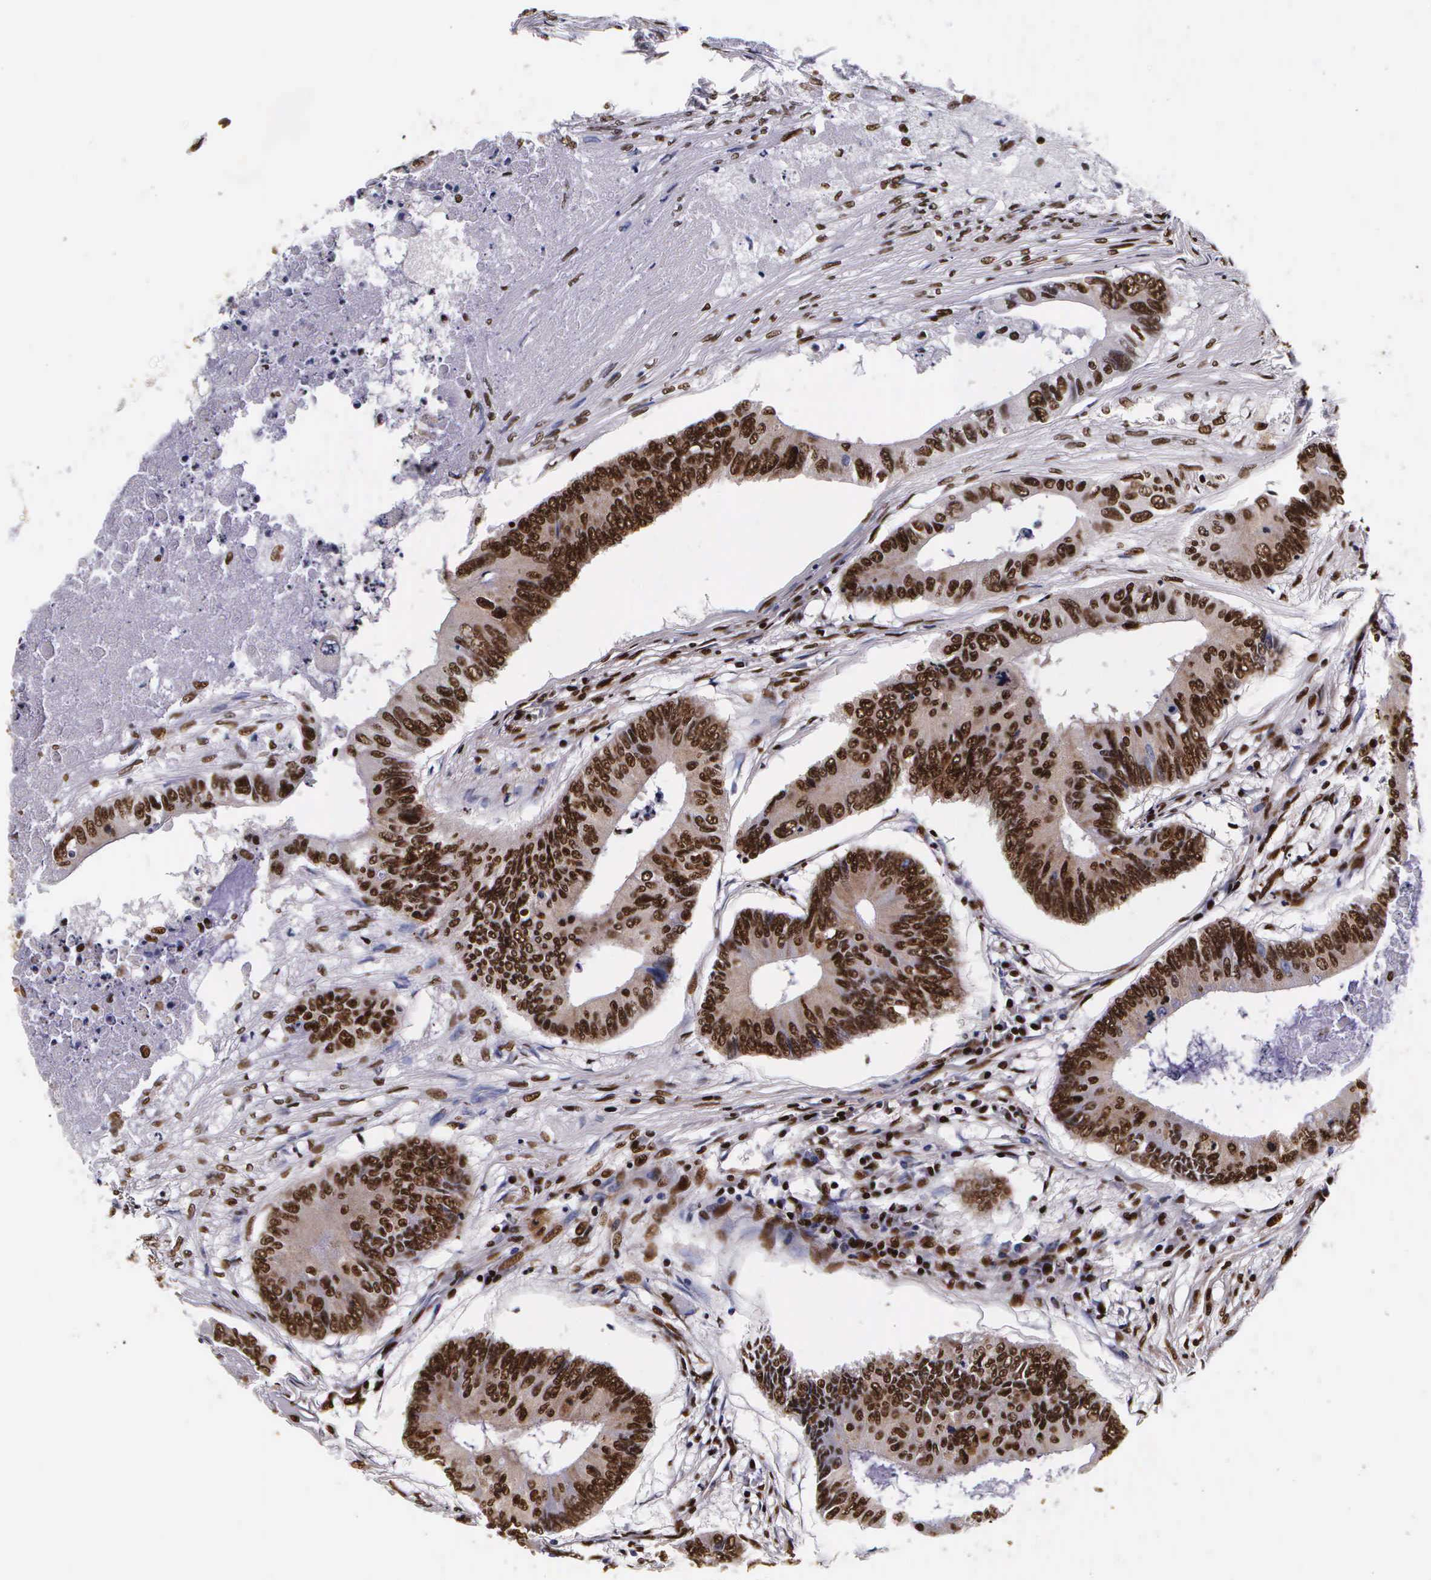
{"staining": {"intensity": "strong", "quantity": ">75%", "location": "nuclear"}, "tissue": "colorectal cancer", "cell_type": "Tumor cells", "image_type": "cancer", "snomed": [{"axis": "morphology", "description": "Adenocarcinoma, NOS"}, {"axis": "topography", "description": "Colon"}], "caption": "Immunohistochemical staining of colorectal cancer exhibits high levels of strong nuclear protein expression in about >75% of tumor cells. (brown staining indicates protein expression, while blue staining denotes nuclei).", "gene": "PABPN1", "patient": {"sex": "male", "age": 65}}